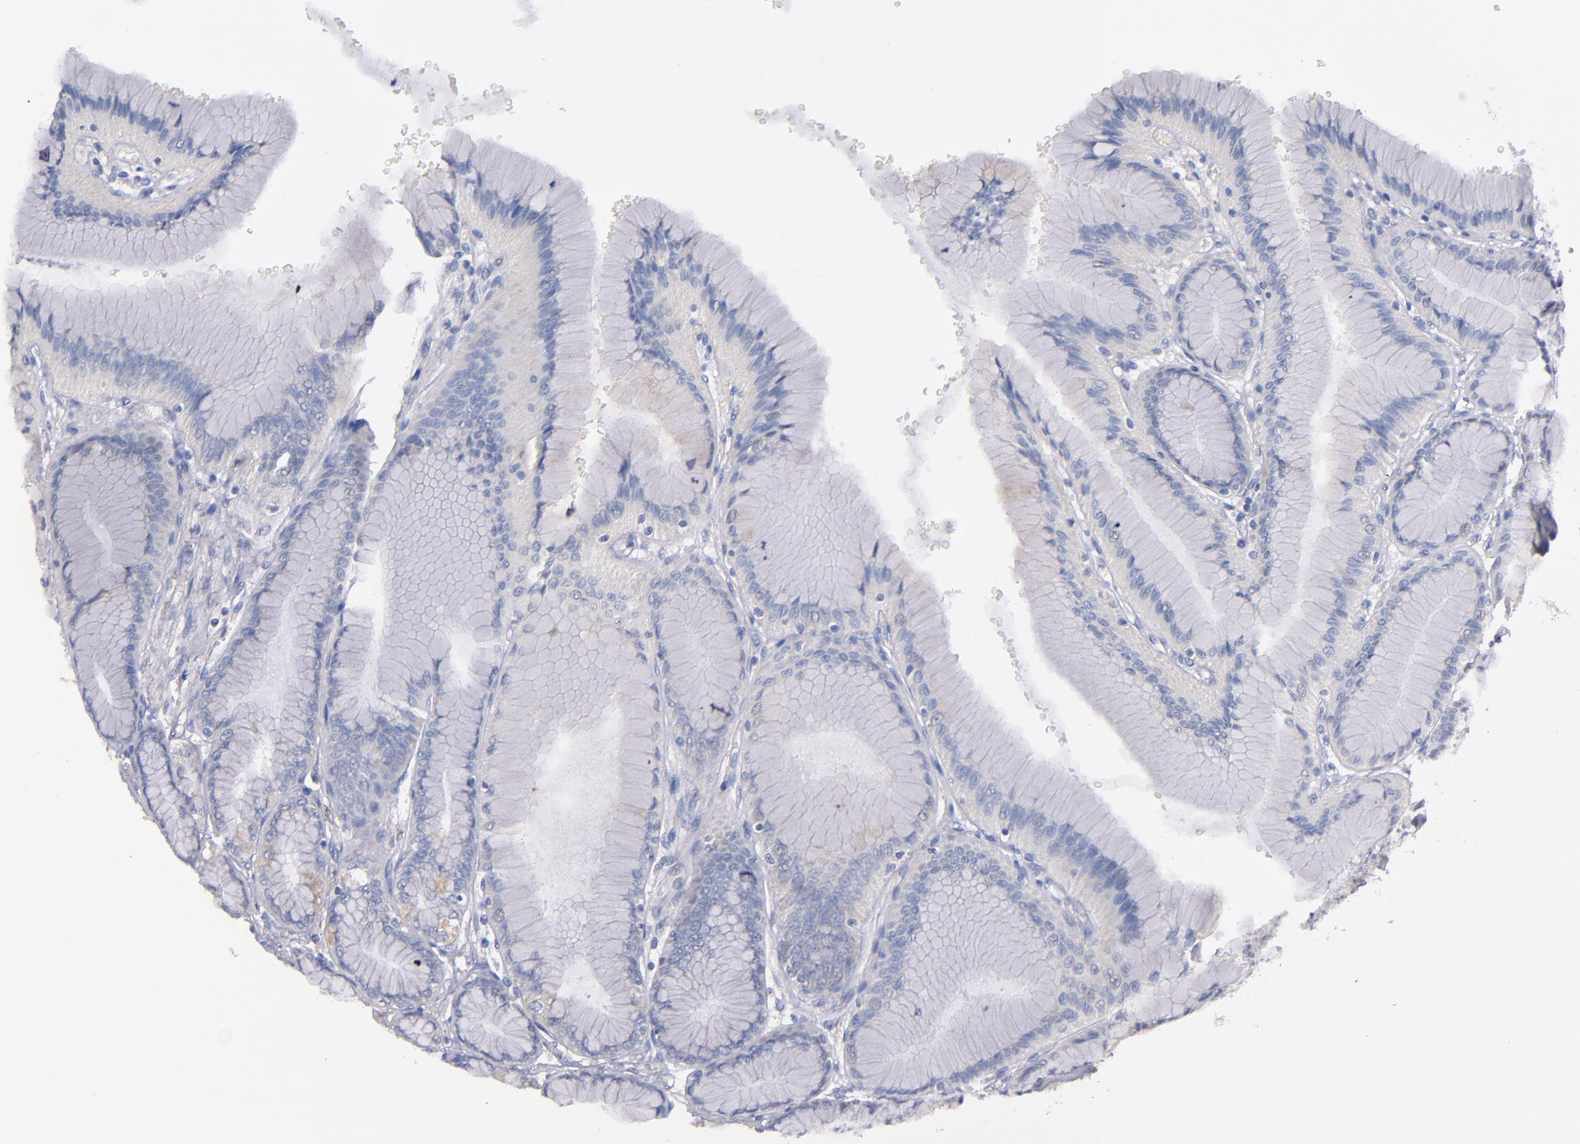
{"staining": {"intensity": "negative", "quantity": "none", "location": "none"}, "tissue": "stomach", "cell_type": "Glandular cells", "image_type": "normal", "snomed": [{"axis": "morphology", "description": "Normal tissue, NOS"}, {"axis": "morphology", "description": "Adenocarcinoma, NOS"}, {"axis": "topography", "description": "Stomach"}, {"axis": "topography", "description": "Stomach, lower"}], "caption": "This is a histopathology image of immunohistochemistry (IHC) staining of unremarkable stomach, which shows no expression in glandular cells.", "gene": "CNTNAP2", "patient": {"sex": "female", "age": 65}}